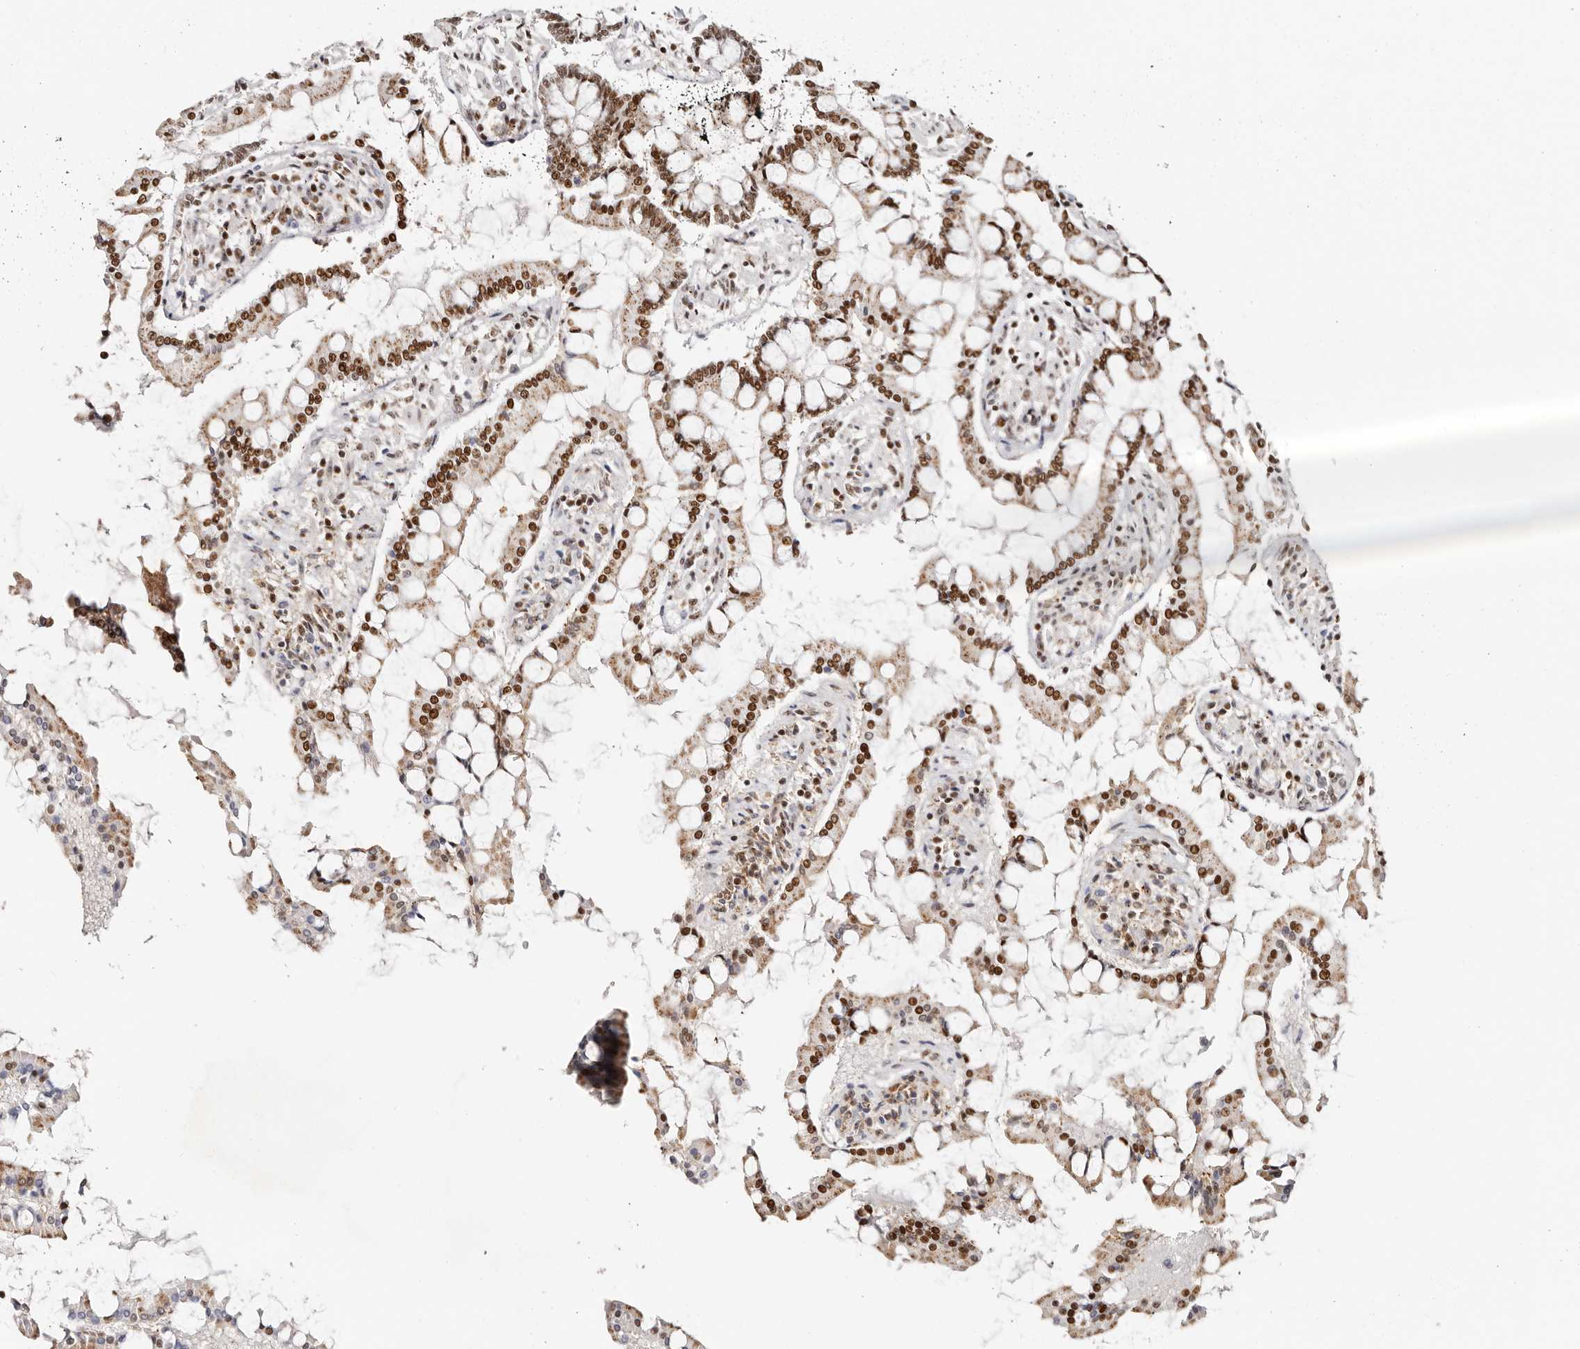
{"staining": {"intensity": "strong", "quantity": ">75%", "location": "cytoplasmic/membranous,nuclear"}, "tissue": "small intestine", "cell_type": "Glandular cells", "image_type": "normal", "snomed": [{"axis": "morphology", "description": "Normal tissue, NOS"}, {"axis": "topography", "description": "Small intestine"}], "caption": "DAB immunohistochemical staining of benign human small intestine exhibits strong cytoplasmic/membranous,nuclear protein expression in approximately >75% of glandular cells.", "gene": "IQGAP3", "patient": {"sex": "male", "age": 41}}